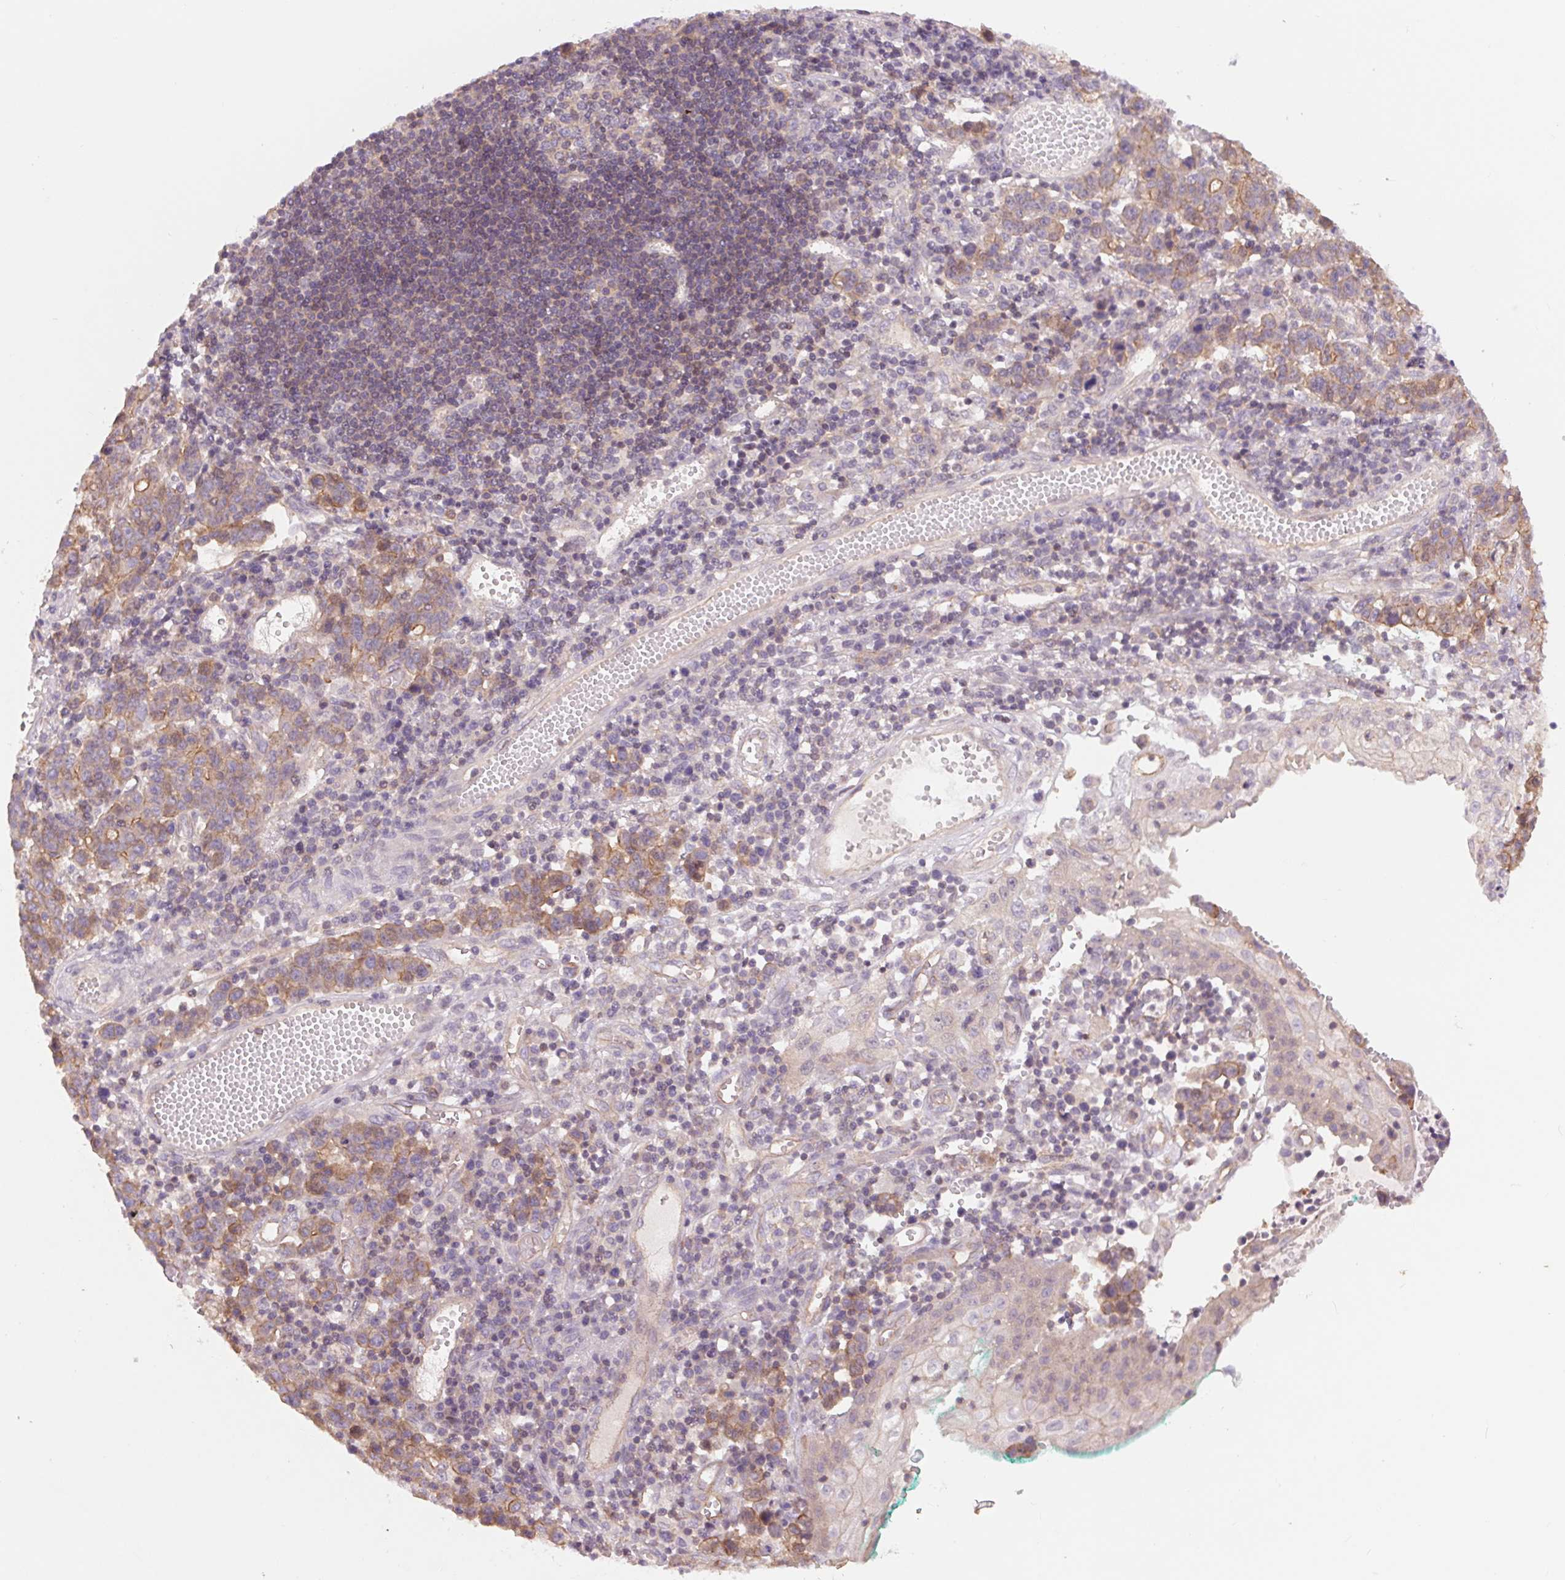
{"staining": {"intensity": "weak", "quantity": "25%-75%", "location": "cytoplasmic/membranous"}, "tissue": "stomach cancer", "cell_type": "Tumor cells", "image_type": "cancer", "snomed": [{"axis": "morphology", "description": "Adenocarcinoma, NOS"}, {"axis": "topography", "description": "Stomach, upper"}], "caption": "This histopathology image shows IHC staining of stomach cancer, with low weak cytoplasmic/membranous expression in approximately 25%-75% of tumor cells.", "gene": "SH3RF2", "patient": {"sex": "male", "age": 69}}